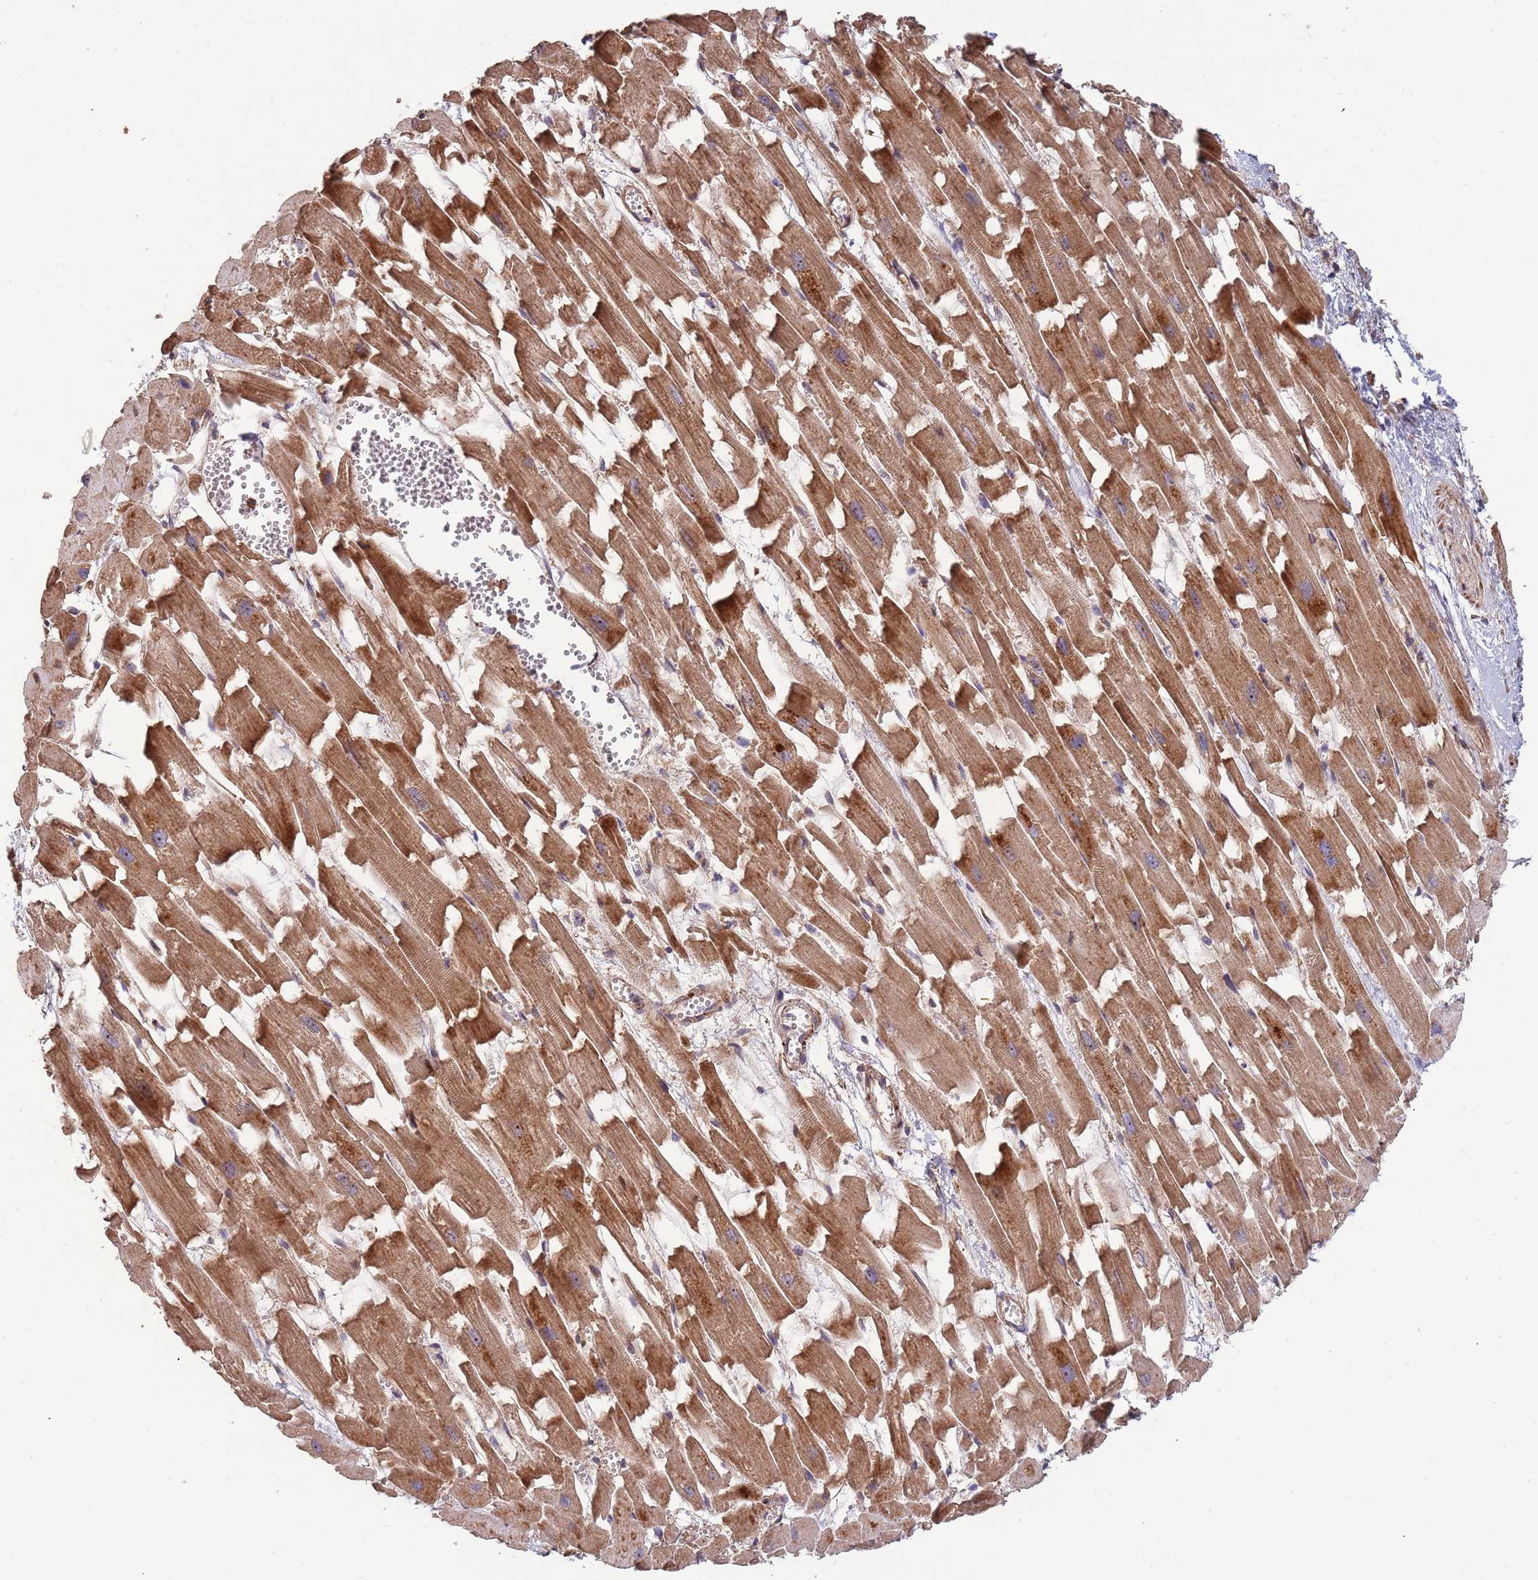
{"staining": {"intensity": "strong", "quantity": ">75%", "location": "cytoplasmic/membranous"}, "tissue": "heart muscle", "cell_type": "Cardiomyocytes", "image_type": "normal", "snomed": [{"axis": "morphology", "description": "Normal tissue, NOS"}, {"axis": "topography", "description": "Heart"}], "caption": "Brown immunohistochemical staining in benign heart muscle demonstrates strong cytoplasmic/membranous expression in approximately >75% of cardiomyocytes. The protein is stained brown, and the nuclei are stained in blue (DAB (3,3'-diaminobenzidine) IHC with brightfield microscopy, high magnification).", "gene": "ZNF428", "patient": {"sex": "female", "age": 64}}